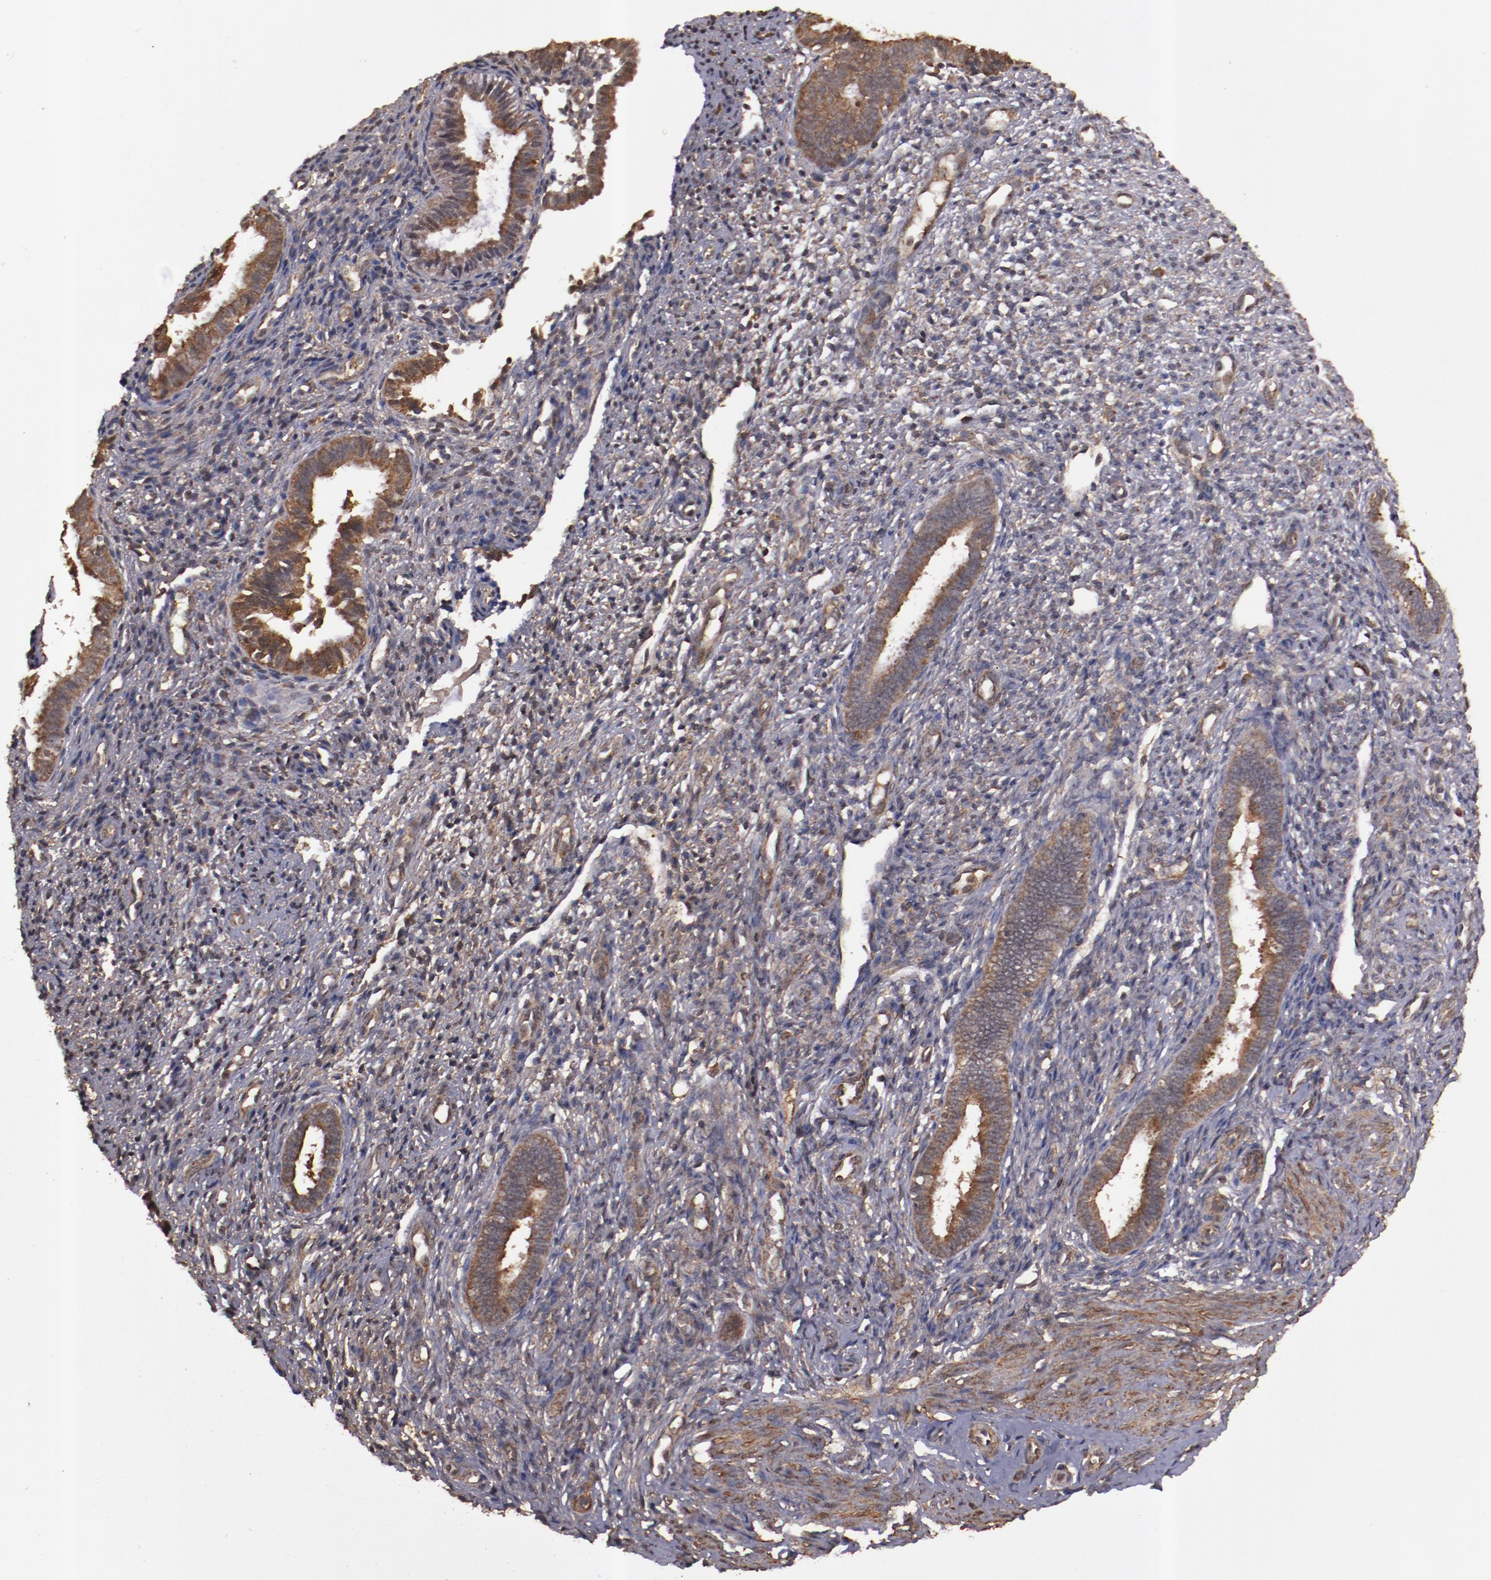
{"staining": {"intensity": "moderate", "quantity": "25%-75%", "location": "cytoplasmic/membranous"}, "tissue": "endometrium", "cell_type": "Cells in endometrial stroma", "image_type": "normal", "snomed": [{"axis": "morphology", "description": "Normal tissue, NOS"}, {"axis": "topography", "description": "Endometrium"}], "caption": "This micrograph exhibits immunohistochemistry staining of benign endometrium, with medium moderate cytoplasmic/membranous staining in approximately 25%-75% of cells in endometrial stroma.", "gene": "TXNDC16", "patient": {"sex": "female", "age": 27}}